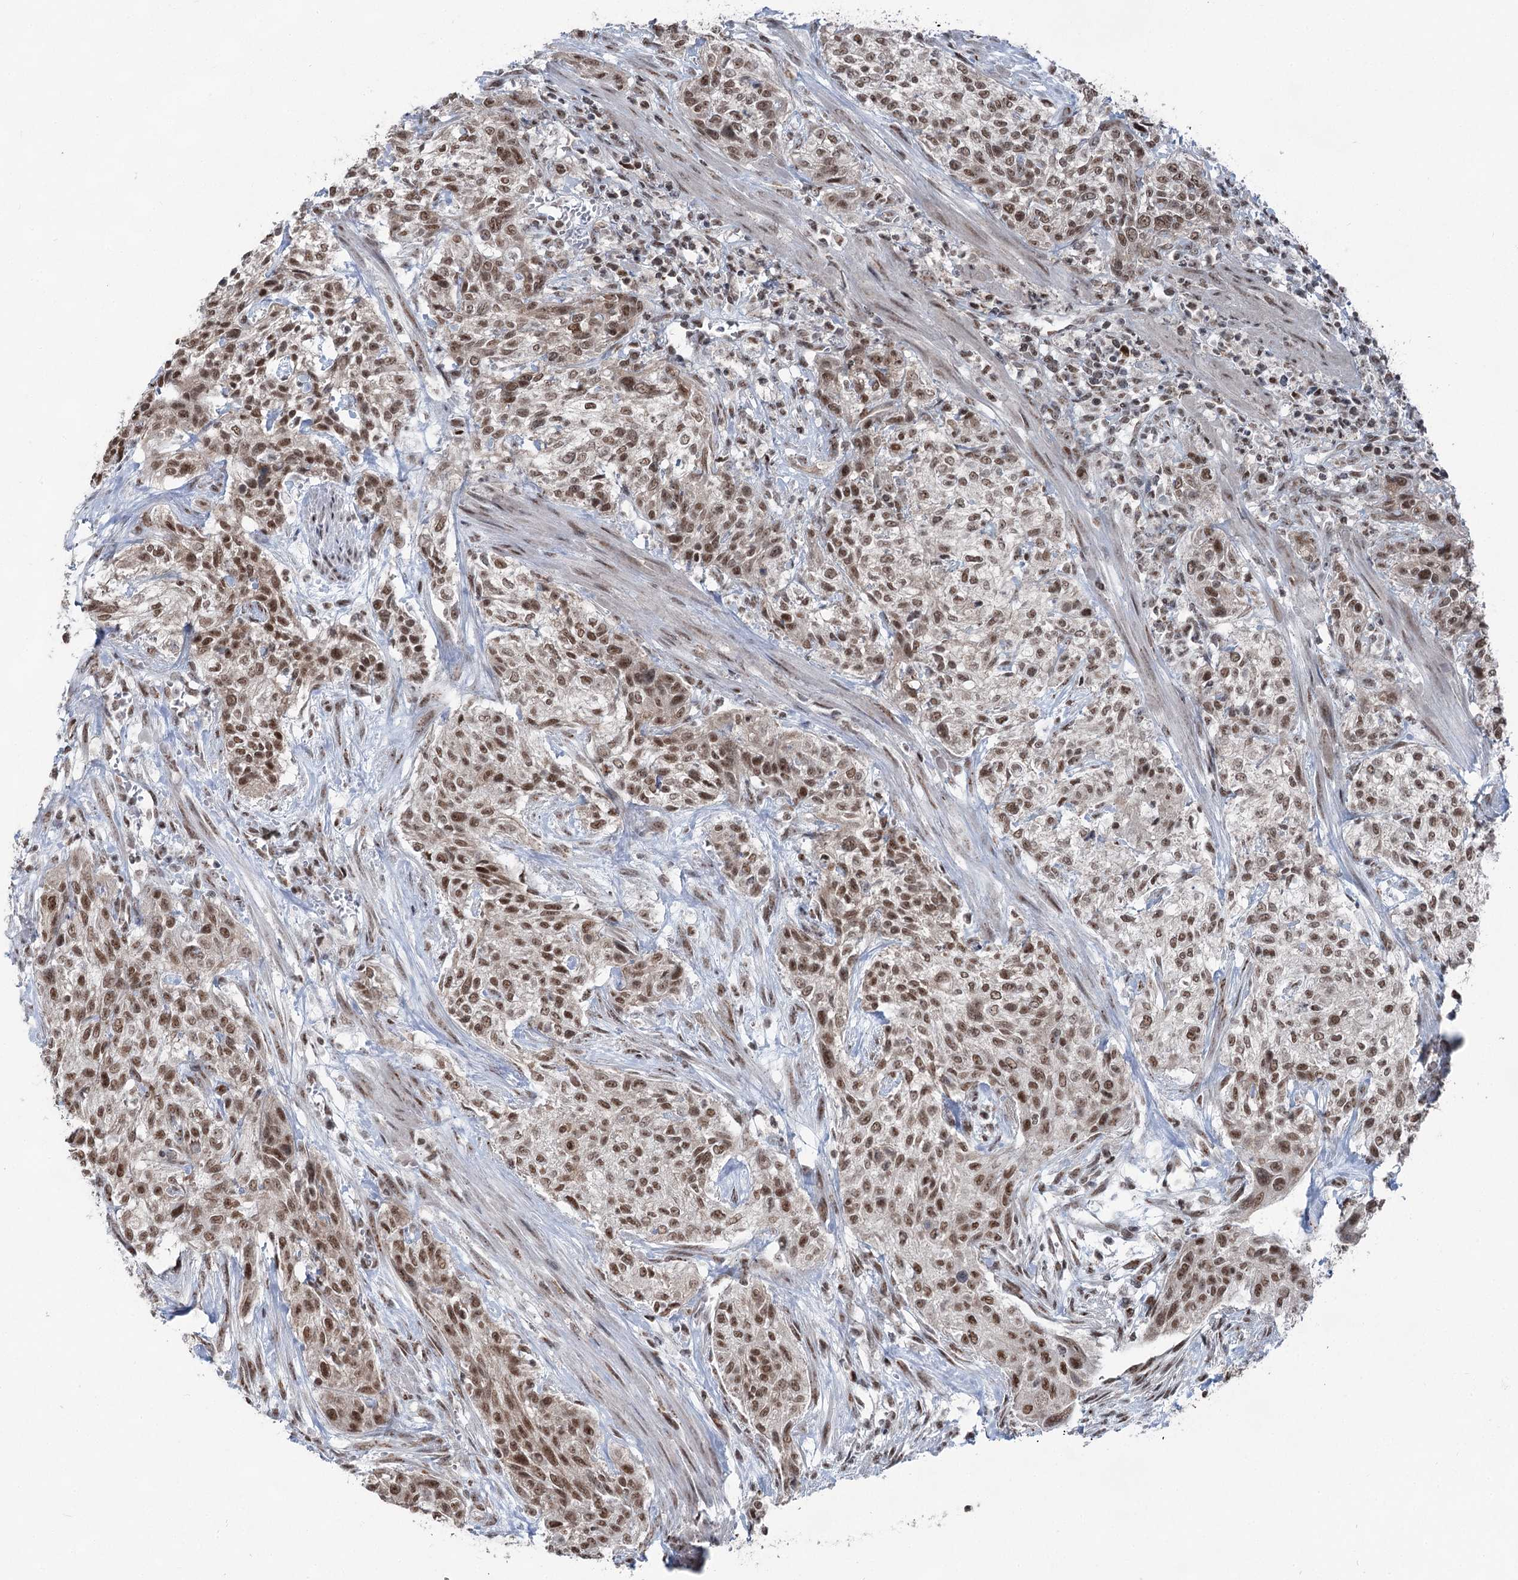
{"staining": {"intensity": "moderate", "quantity": ">75%", "location": "nuclear"}, "tissue": "urothelial cancer", "cell_type": "Tumor cells", "image_type": "cancer", "snomed": [{"axis": "morphology", "description": "Normal tissue, NOS"}, {"axis": "morphology", "description": "Urothelial carcinoma, NOS"}, {"axis": "topography", "description": "Urinary bladder"}, {"axis": "topography", "description": "Peripheral nerve tissue"}], "caption": "Immunohistochemistry (IHC) of human urothelial cancer exhibits medium levels of moderate nuclear positivity in approximately >75% of tumor cells.", "gene": "ZCCHC8", "patient": {"sex": "male", "age": 35}}